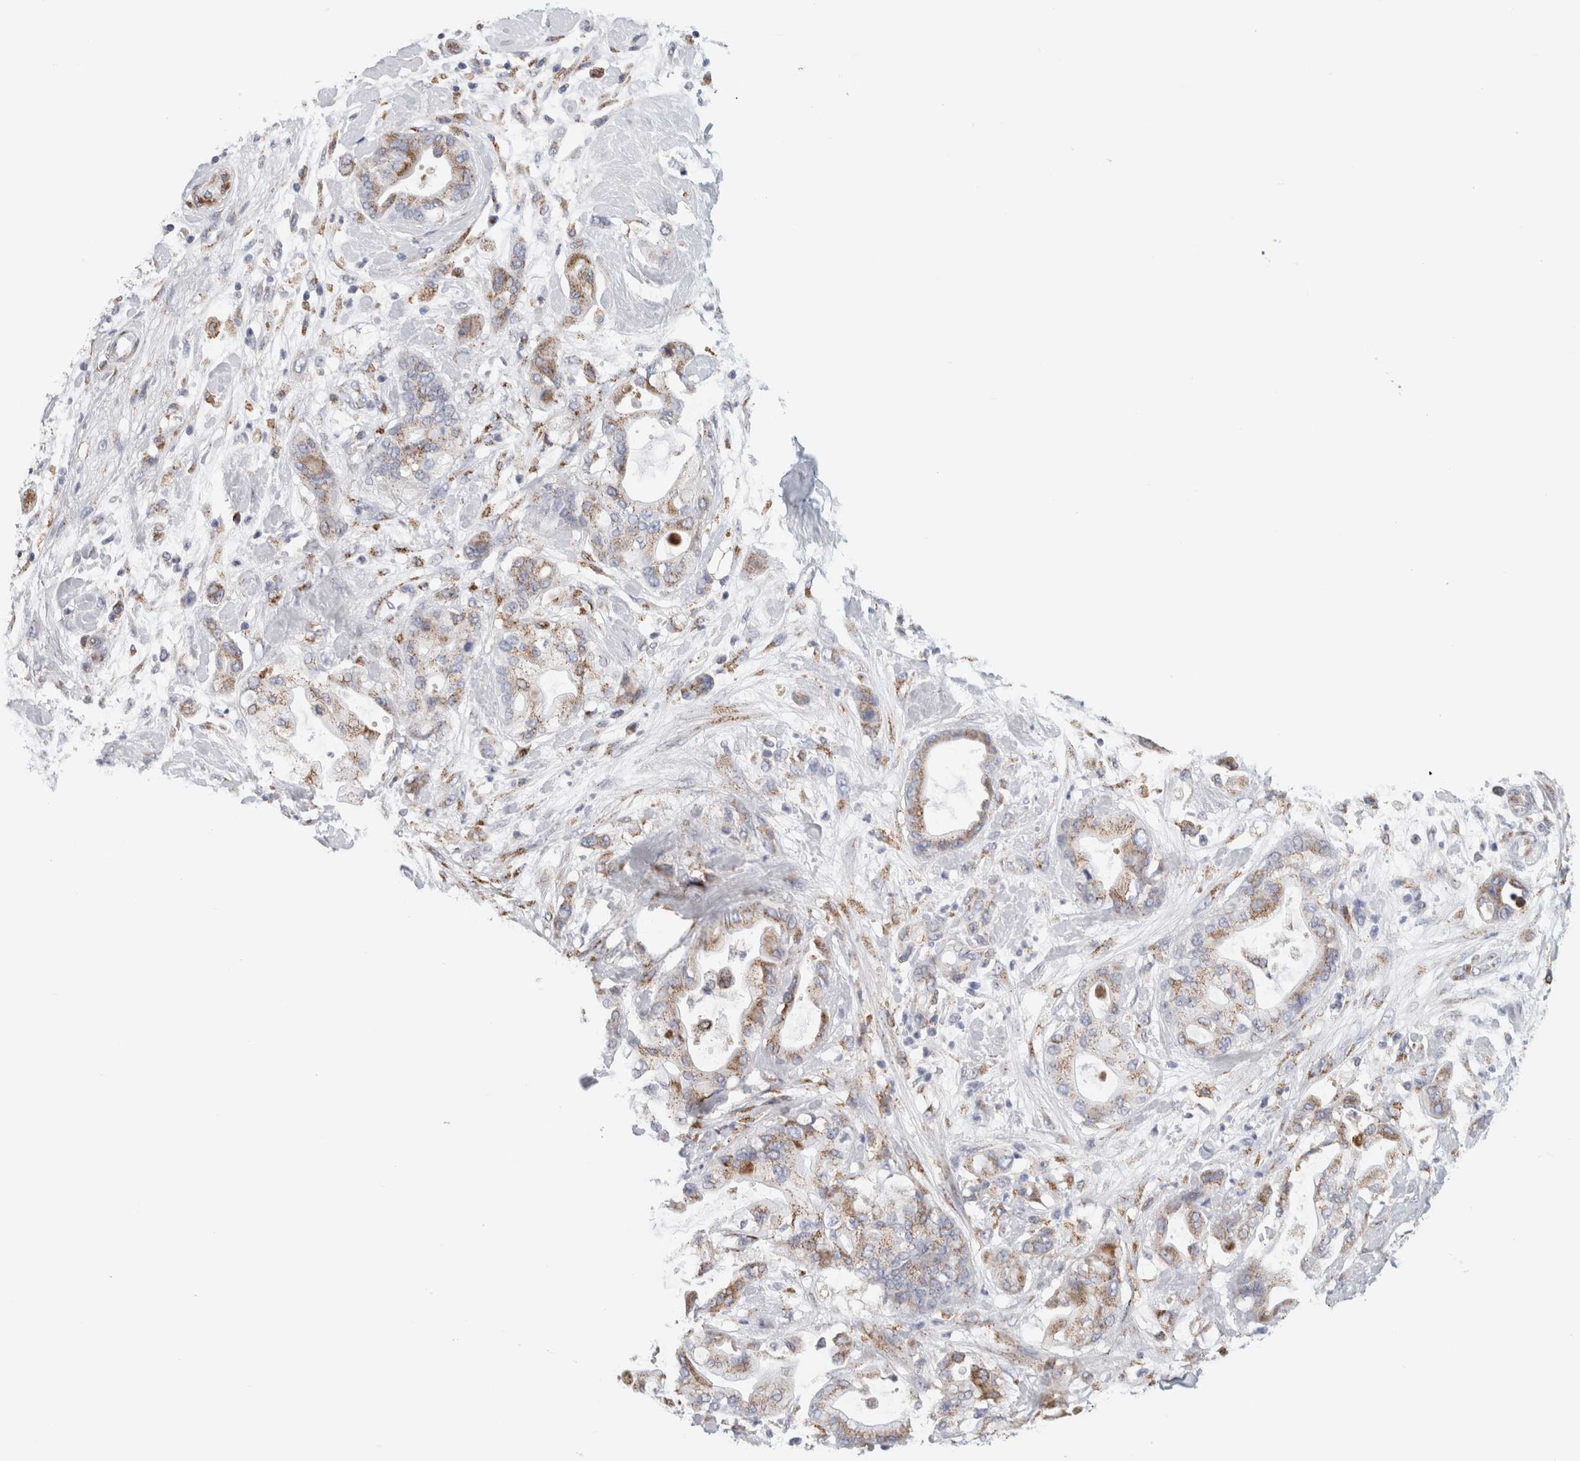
{"staining": {"intensity": "weak", "quantity": ">75%", "location": "cytoplasmic/membranous"}, "tissue": "pancreatic cancer", "cell_type": "Tumor cells", "image_type": "cancer", "snomed": [{"axis": "morphology", "description": "Adenocarcinoma, NOS"}, {"axis": "morphology", "description": "Adenocarcinoma, metastatic, NOS"}, {"axis": "topography", "description": "Lymph node"}, {"axis": "topography", "description": "Pancreas"}, {"axis": "topography", "description": "Duodenum"}], "caption": "An immunohistochemistry histopathology image of neoplastic tissue is shown. Protein staining in brown labels weak cytoplasmic/membranous positivity in pancreatic cancer within tumor cells. Using DAB (3,3'-diaminobenzidine) (brown) and hematoxylin (blue) stains, captured at high magnification using brightfield microscopy.", "gene": "MCFD2", "patient": {"sex": "female", "age": 64}}